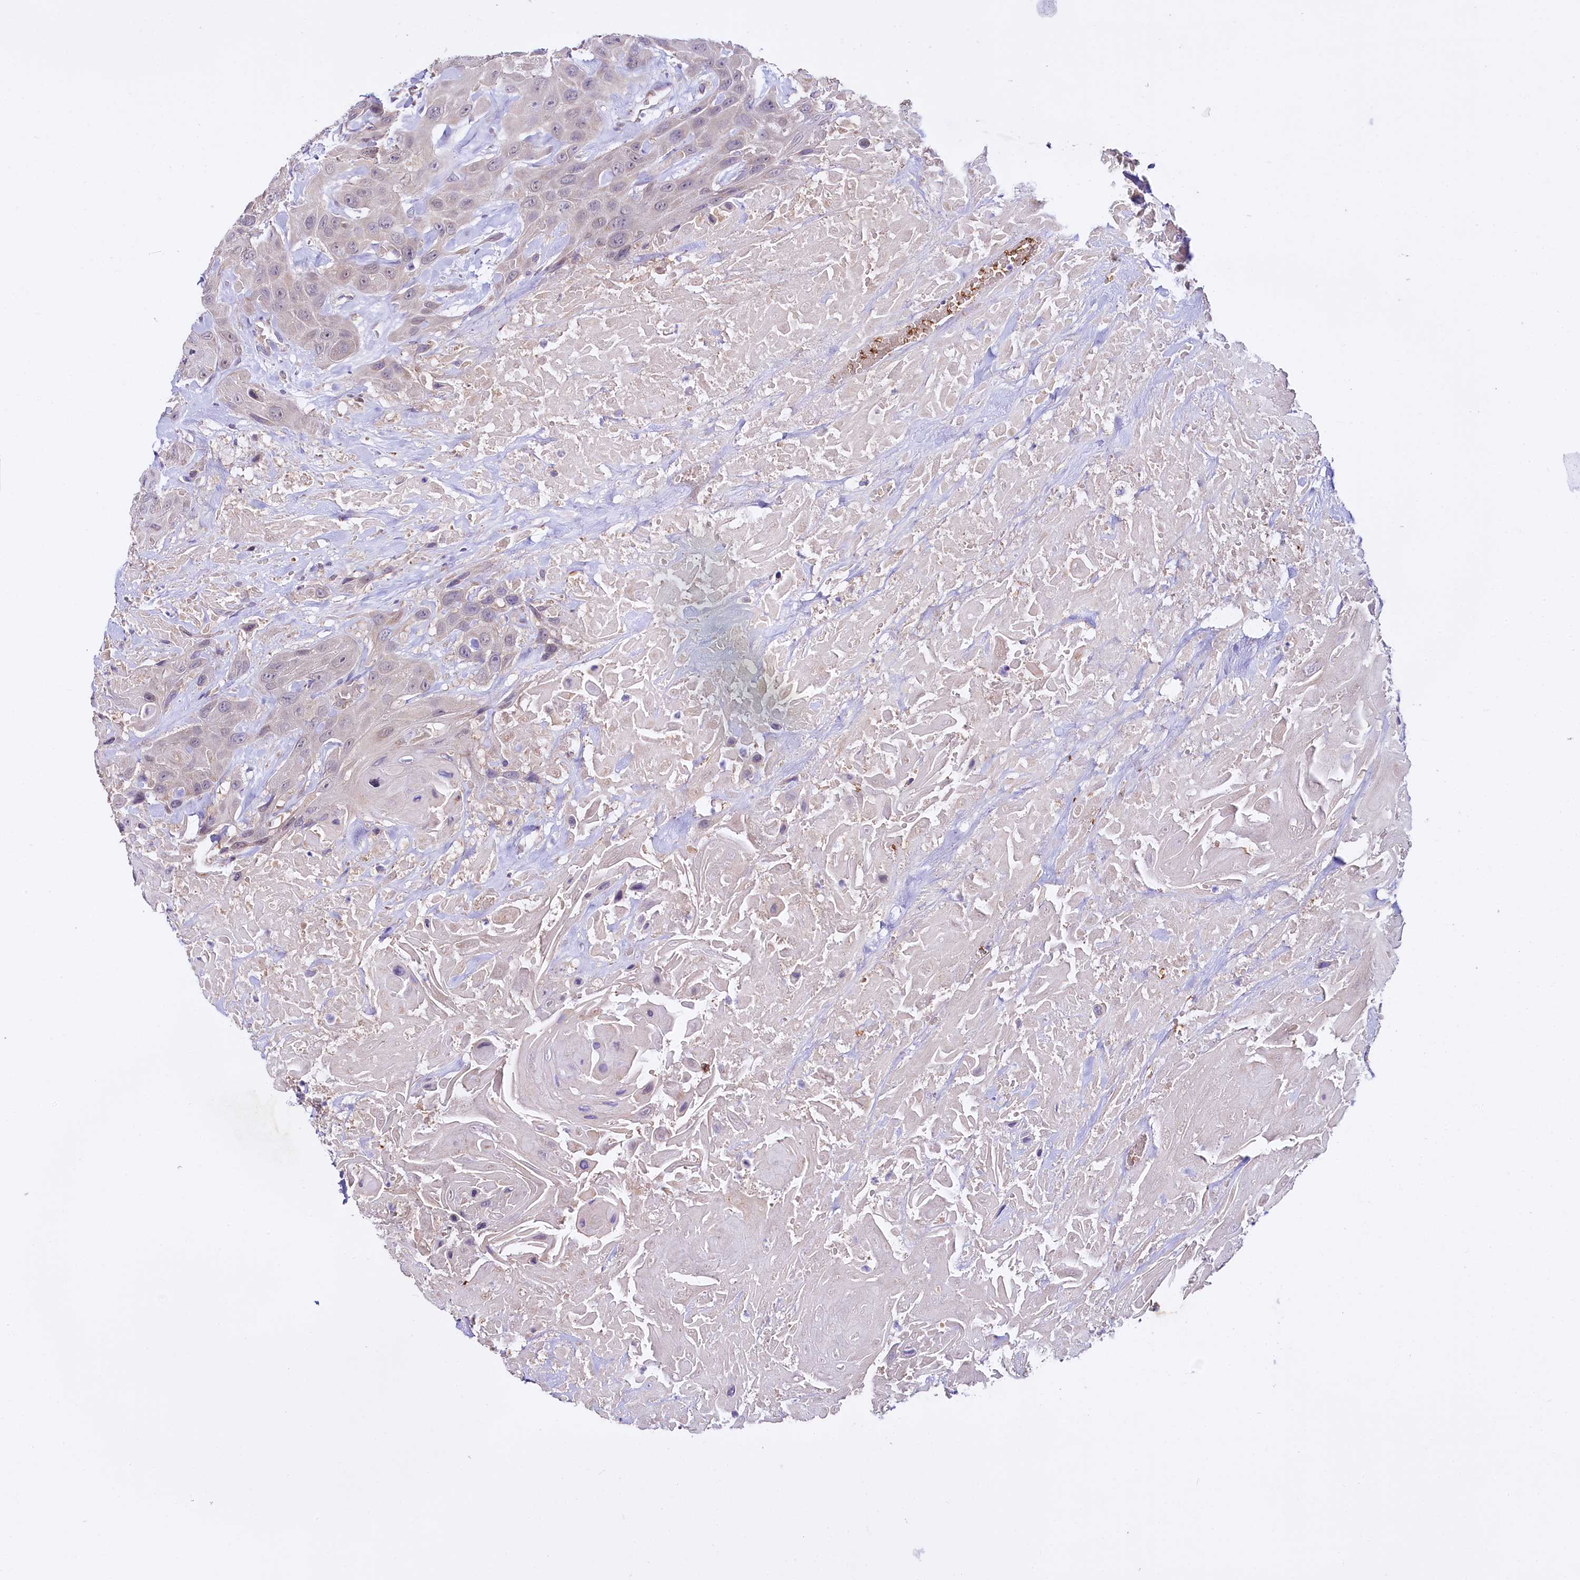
{"staining": {"intensity": "weak", "quantity": "25%-75%", "location": "nuclear"}, "tissue": "head and neck cancer", "cell_type": "Tumor cells", "image_type": "cancer", "snomed": [{"axis": "morphology", "description": "Squamous cell carcinoma, NOS"}, {"axis": "topography", "description": "Head-Neck"}], "caption": "A high-resolution histopathology image shows immunohistochemistry (IHC) staining of head and neck cancer (squamous cell carcinoma), which exhibits weak nuclear positivity in about 25%-75% of tumor cells.", "gene": "CEP295", "patient": {"sex": "male", "age": 81}}